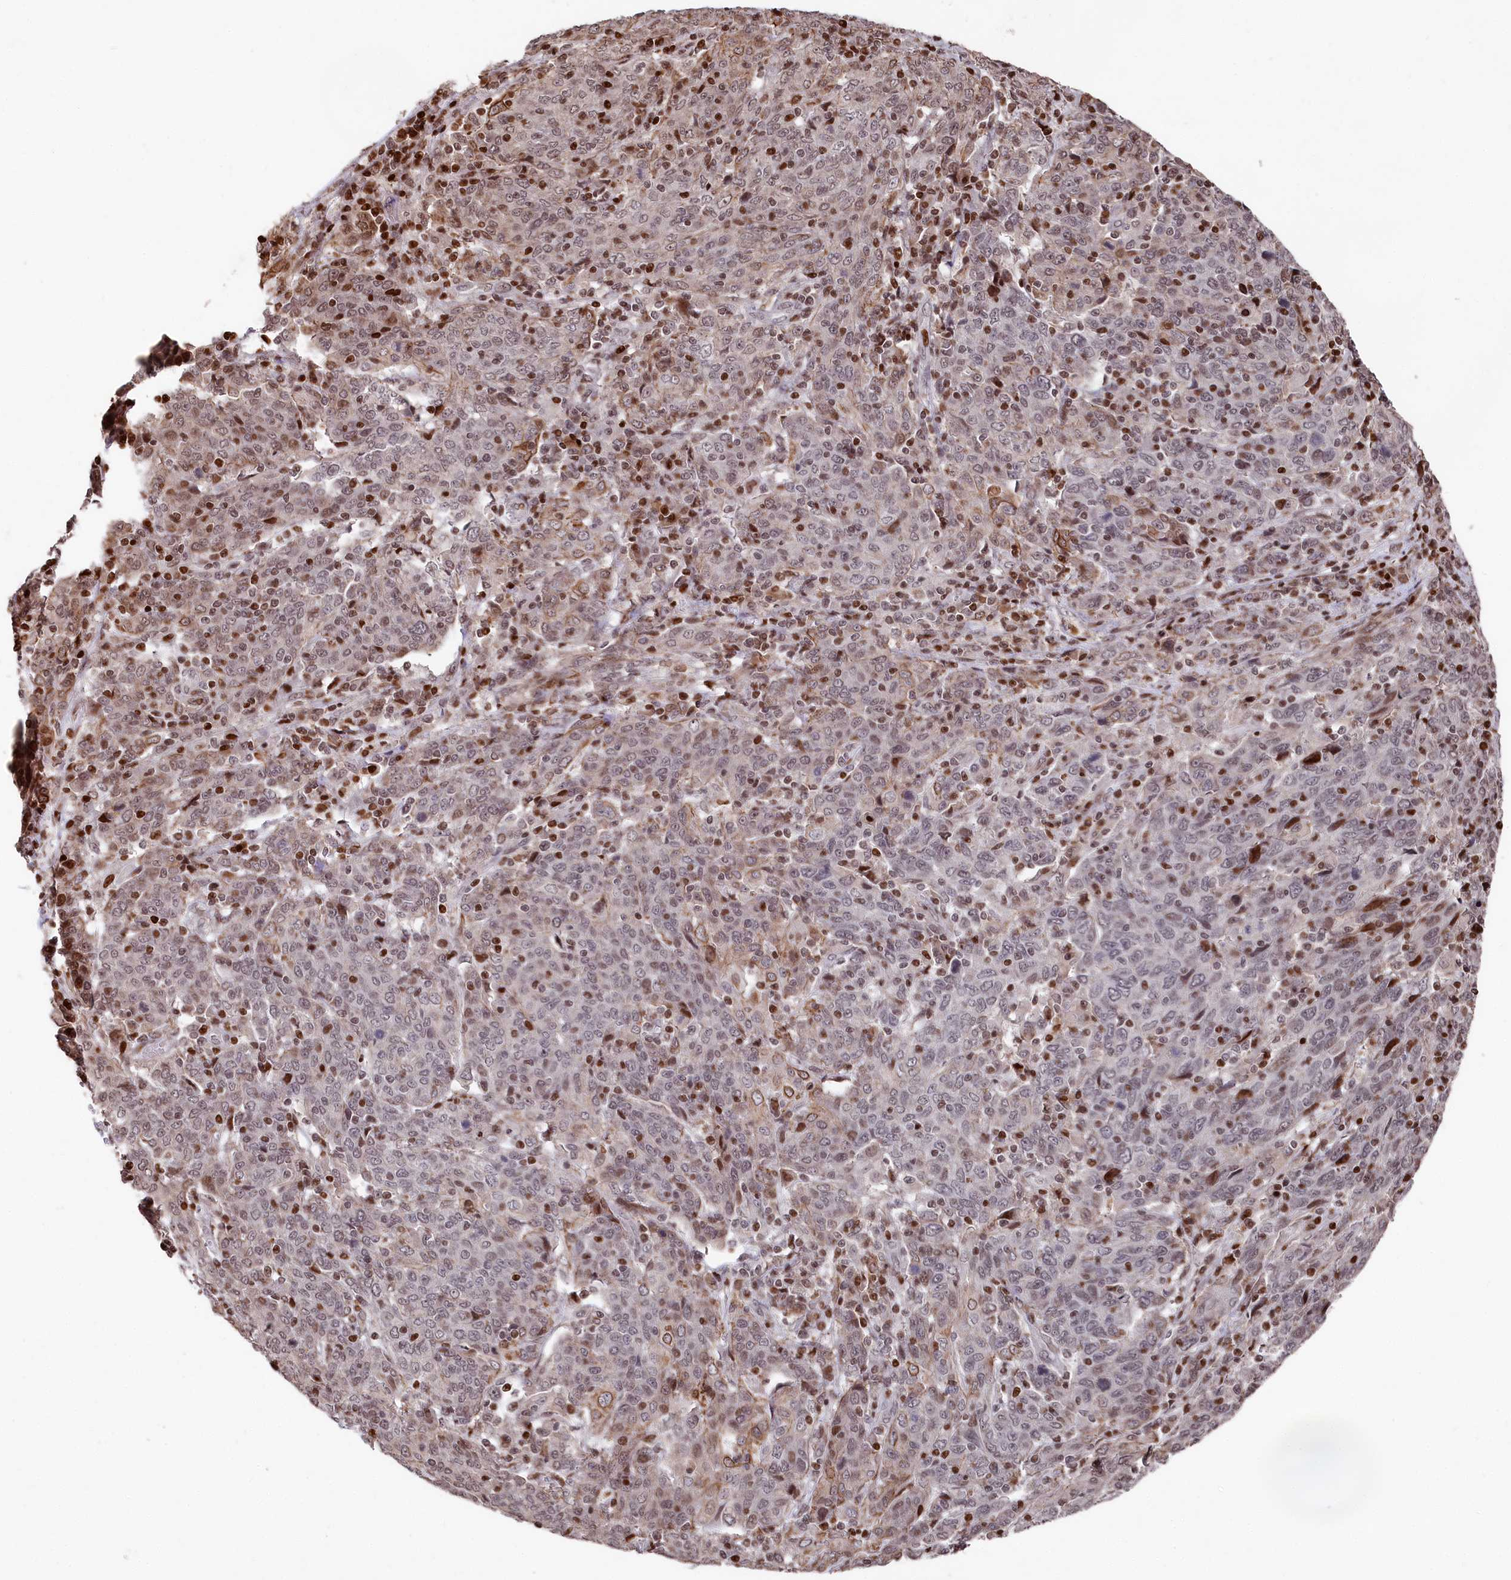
{"staining": {"intensity": "strong", "quantity": "<25%", "location": "nuclear"}, "tissue": "cervical cancer", "cell_type": "Tumor cells", "image_type": "cancer", "snomed": [{"axis": "morphology", "description": "Squamous cell carcinoma, NOS"}, {"axis": "topography", "description": "Cervix"}], "caption": "Human cervical cancer (squamous cell carcinoma) stained with a brown dye reveals strong nuclear positive staining in about <25% of tumor cells.", "gene": "MCF2L2", "patient": {"sex": "female", "age": 67}}